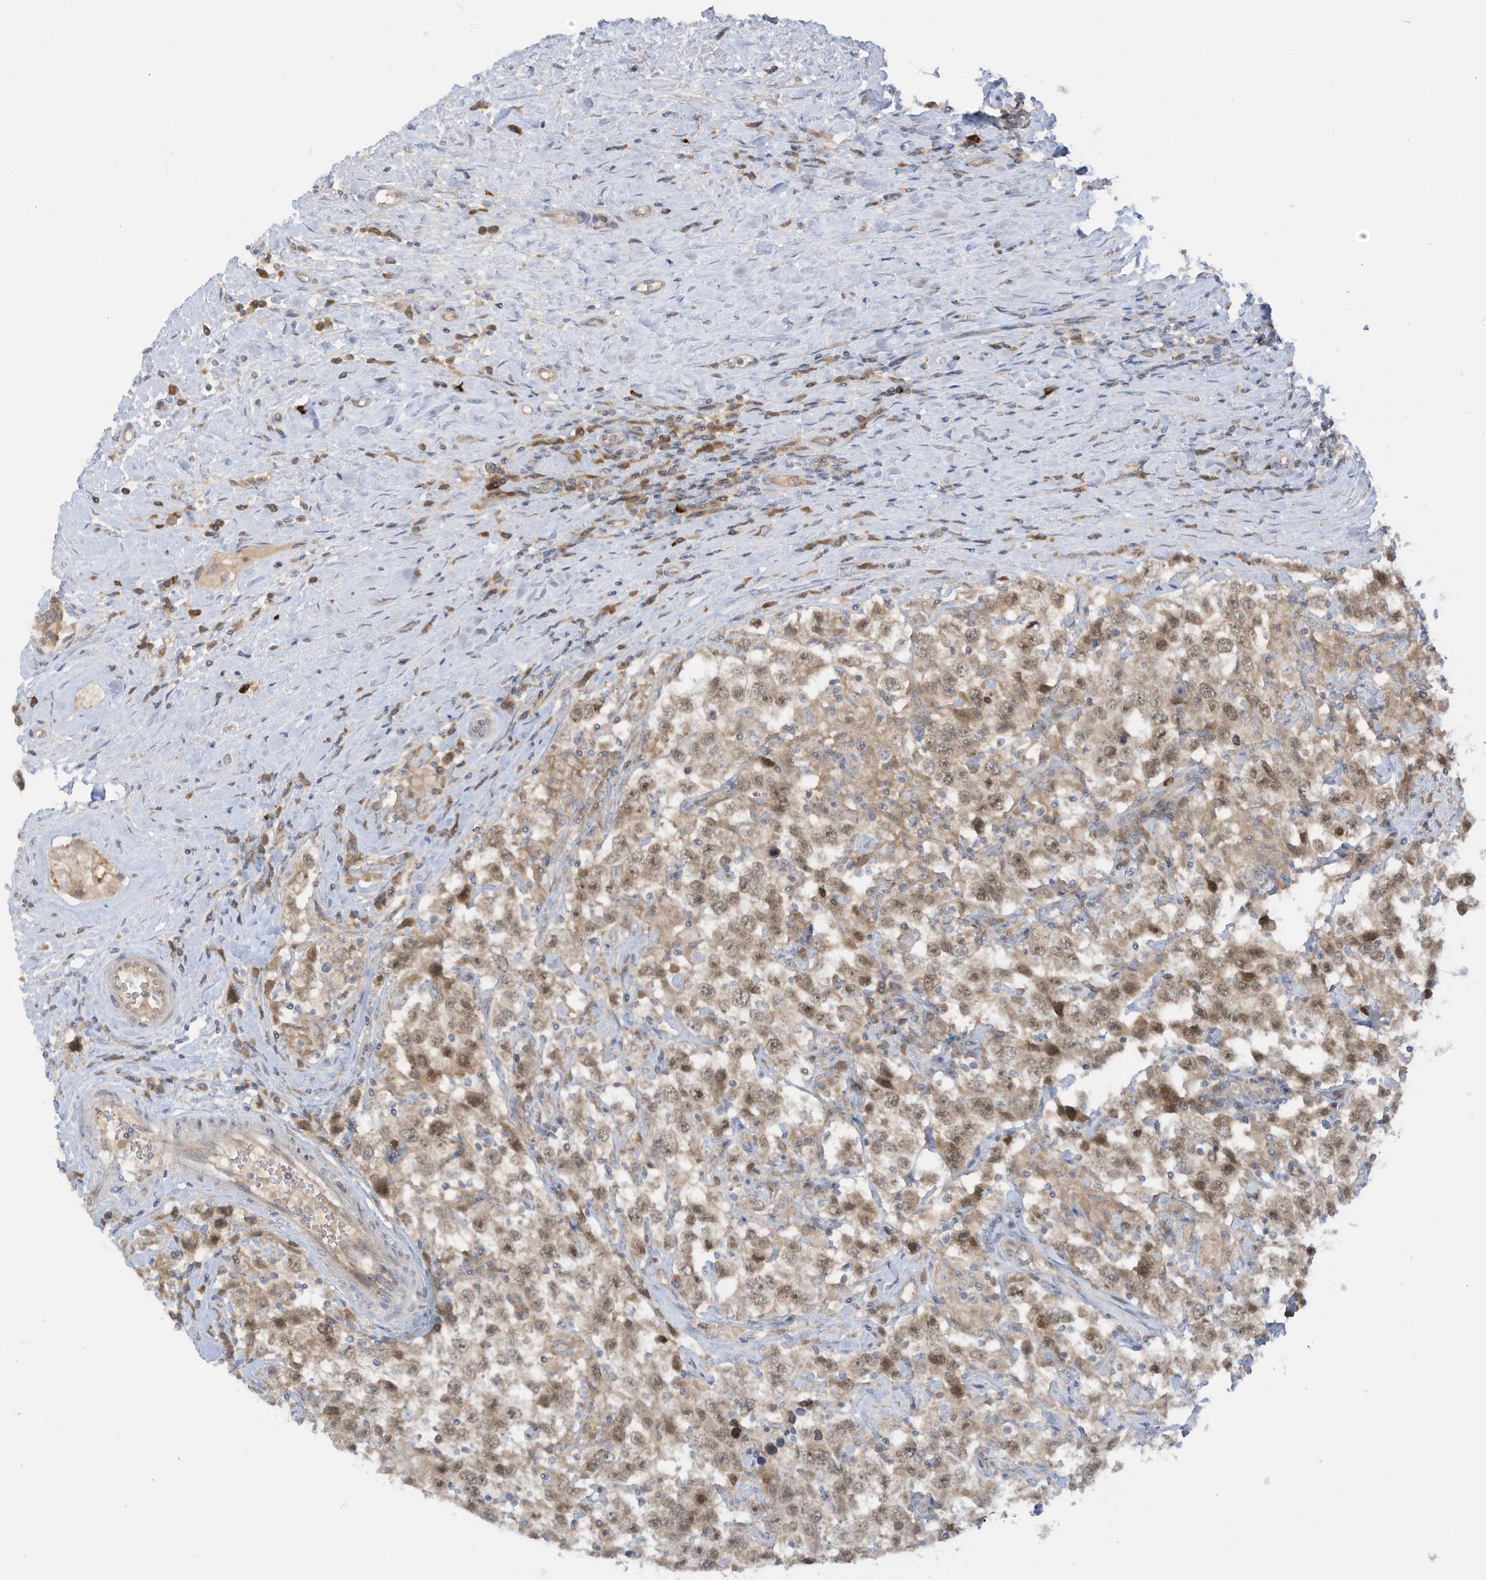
{"staining": {"intensity": "weak", "quantity": ">75%", "location": "nuclear"}, "tissue": "testis cancer", "cell_type": "Tumor cells", "image_type": "cancer", "snomed": [{"axis": "morphology", "description": "Seminoma, NOS"}, {"axis": "topography", "description": "Testis"}], "caption": "A micrograph of human testis seminoma stained for a protein demonstrates weak nuclear brown staining in tumor cells. (Stains: DAB in brown, nuclei in blue, Microscopy: brightfield microscopy at high magnification).", "gene": "LRRN2", "patient": {"sex": "male", "age": 41}}